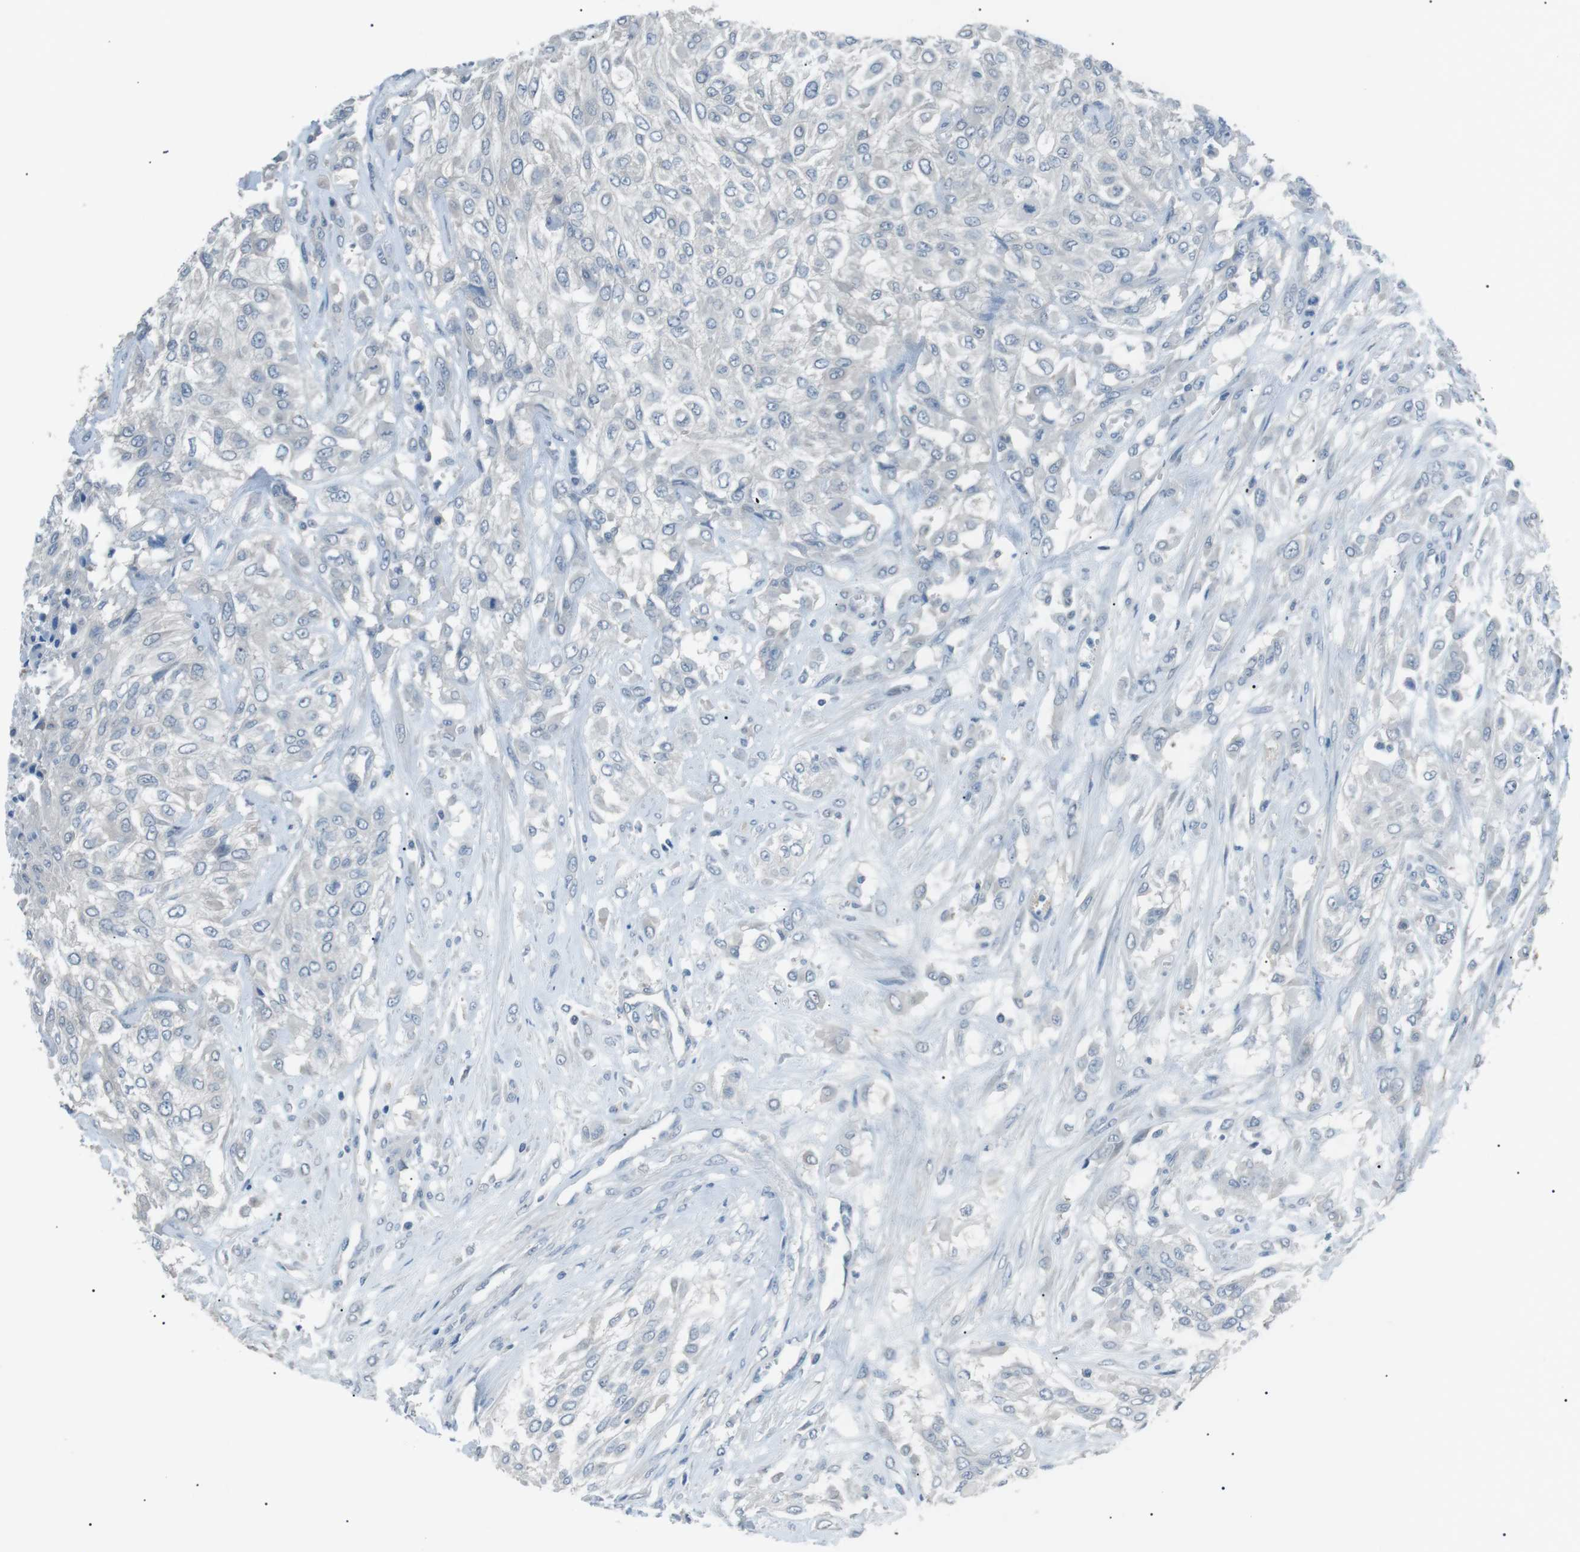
{"staining": {"intensity": "negative", "quantity": "none", "location": "none"}, "tissue": "urothelial cancer", "cell_type": "Tumor cells", "image_type": "cancer", "snomed": [{"axis": "morphology", "description": "Urothelial carcinoma, High grade"}, {"axis": "topography", "description": "Urinary bladder"}], "caption": "The micrograph reveals no significant positivity in tumor cells of urothelial cancer.", "gene": "CDH26", "patient": {"sex": "male", "age": 57}}